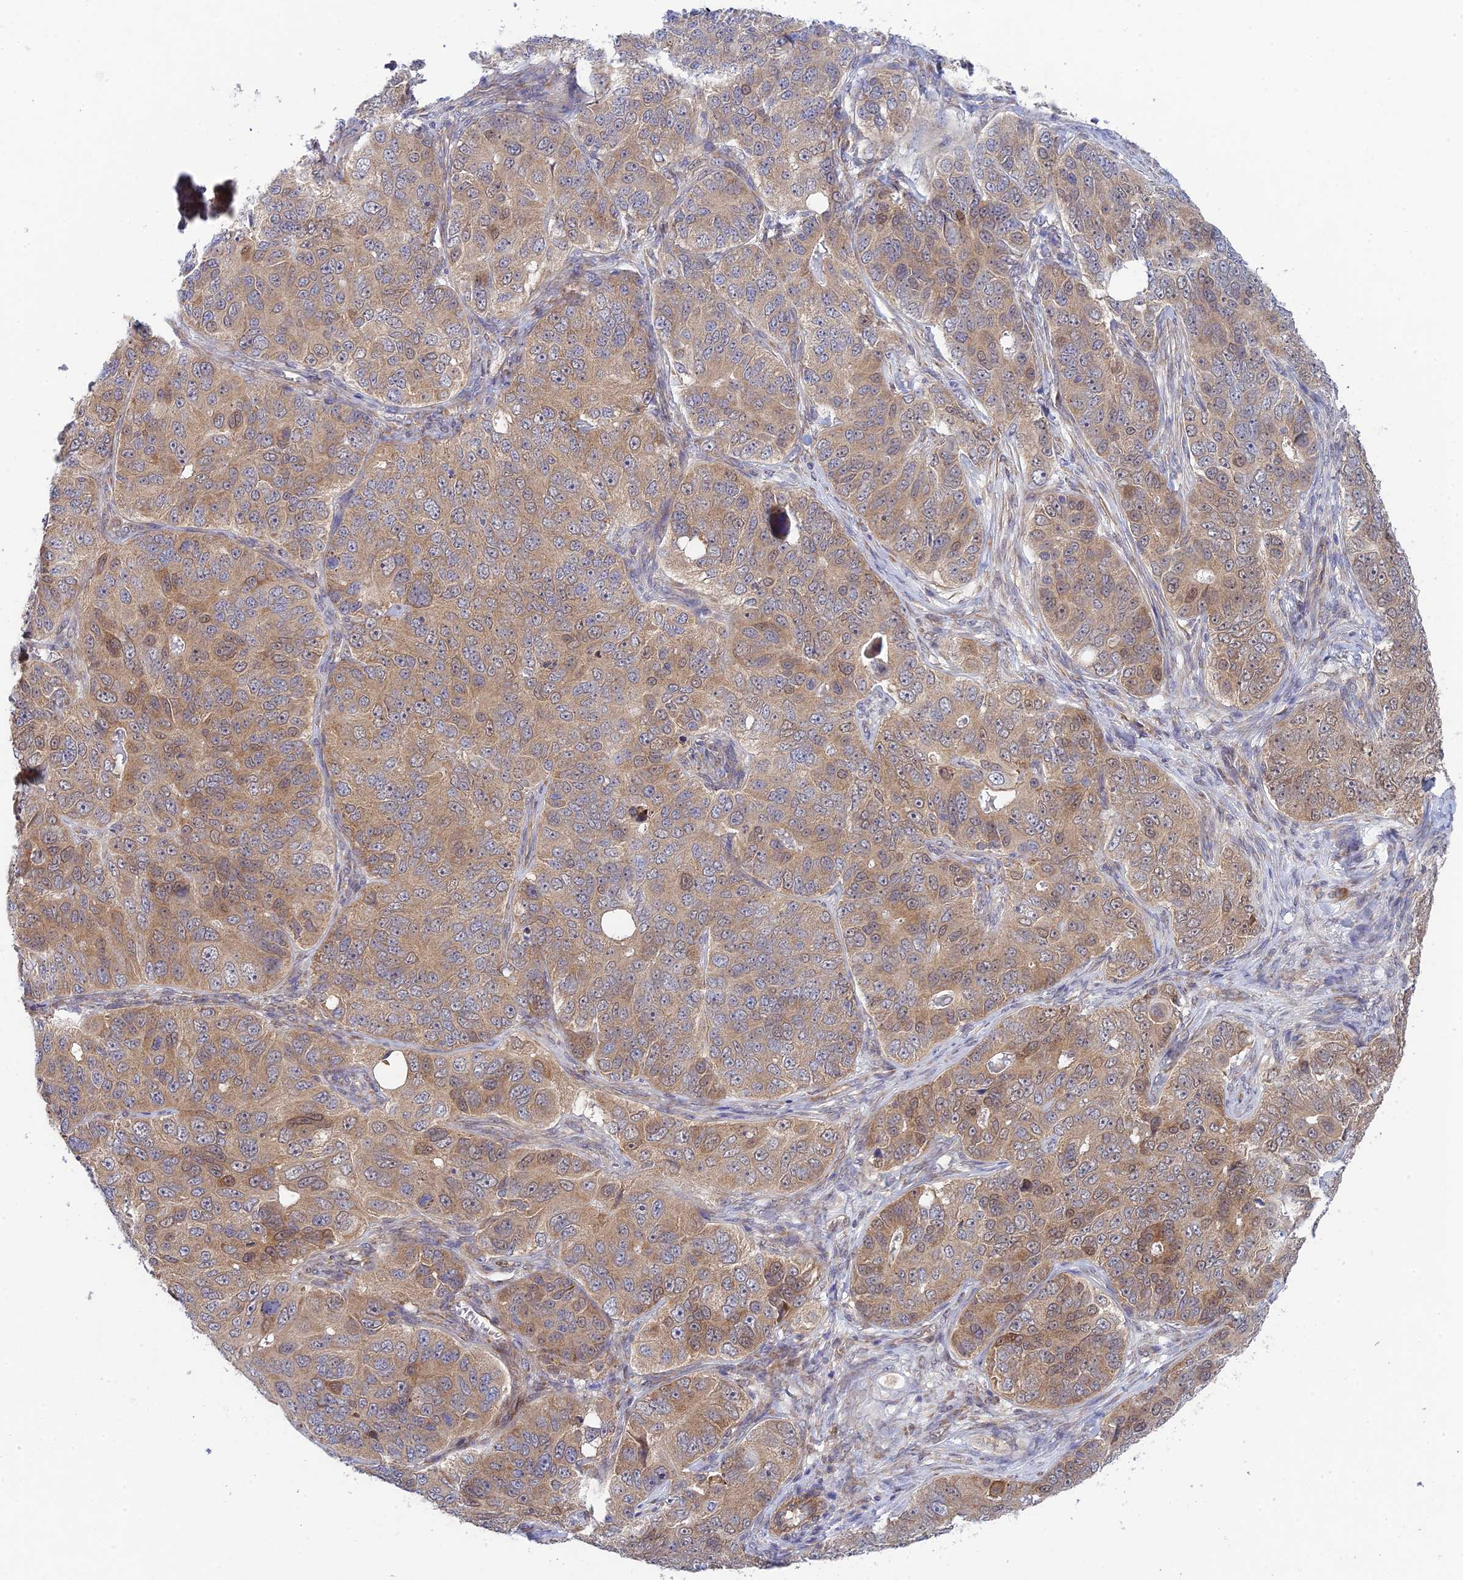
{"staining": {"intensity": "moderate", "quantity": "25%-75%", "location": "cytoplasmic/membranous"}, "tissue": "ovarian cancer", "cell_type": "Tumor cells", "image_type": "cancer", "snomed": [{"axis": "morphology", "description": "Carcinoma, endometroid"}, {"axis": "topography", "description": "Ovary"}], "caption": "This is an image of IHC staining of ovarian cancer (endometroid carcinoma), which shows moderate positivity in the cytoplasmic/membranous of tumor cells.", "gene": "INCA1", "patient": {"sex": "female", "age": 51}}